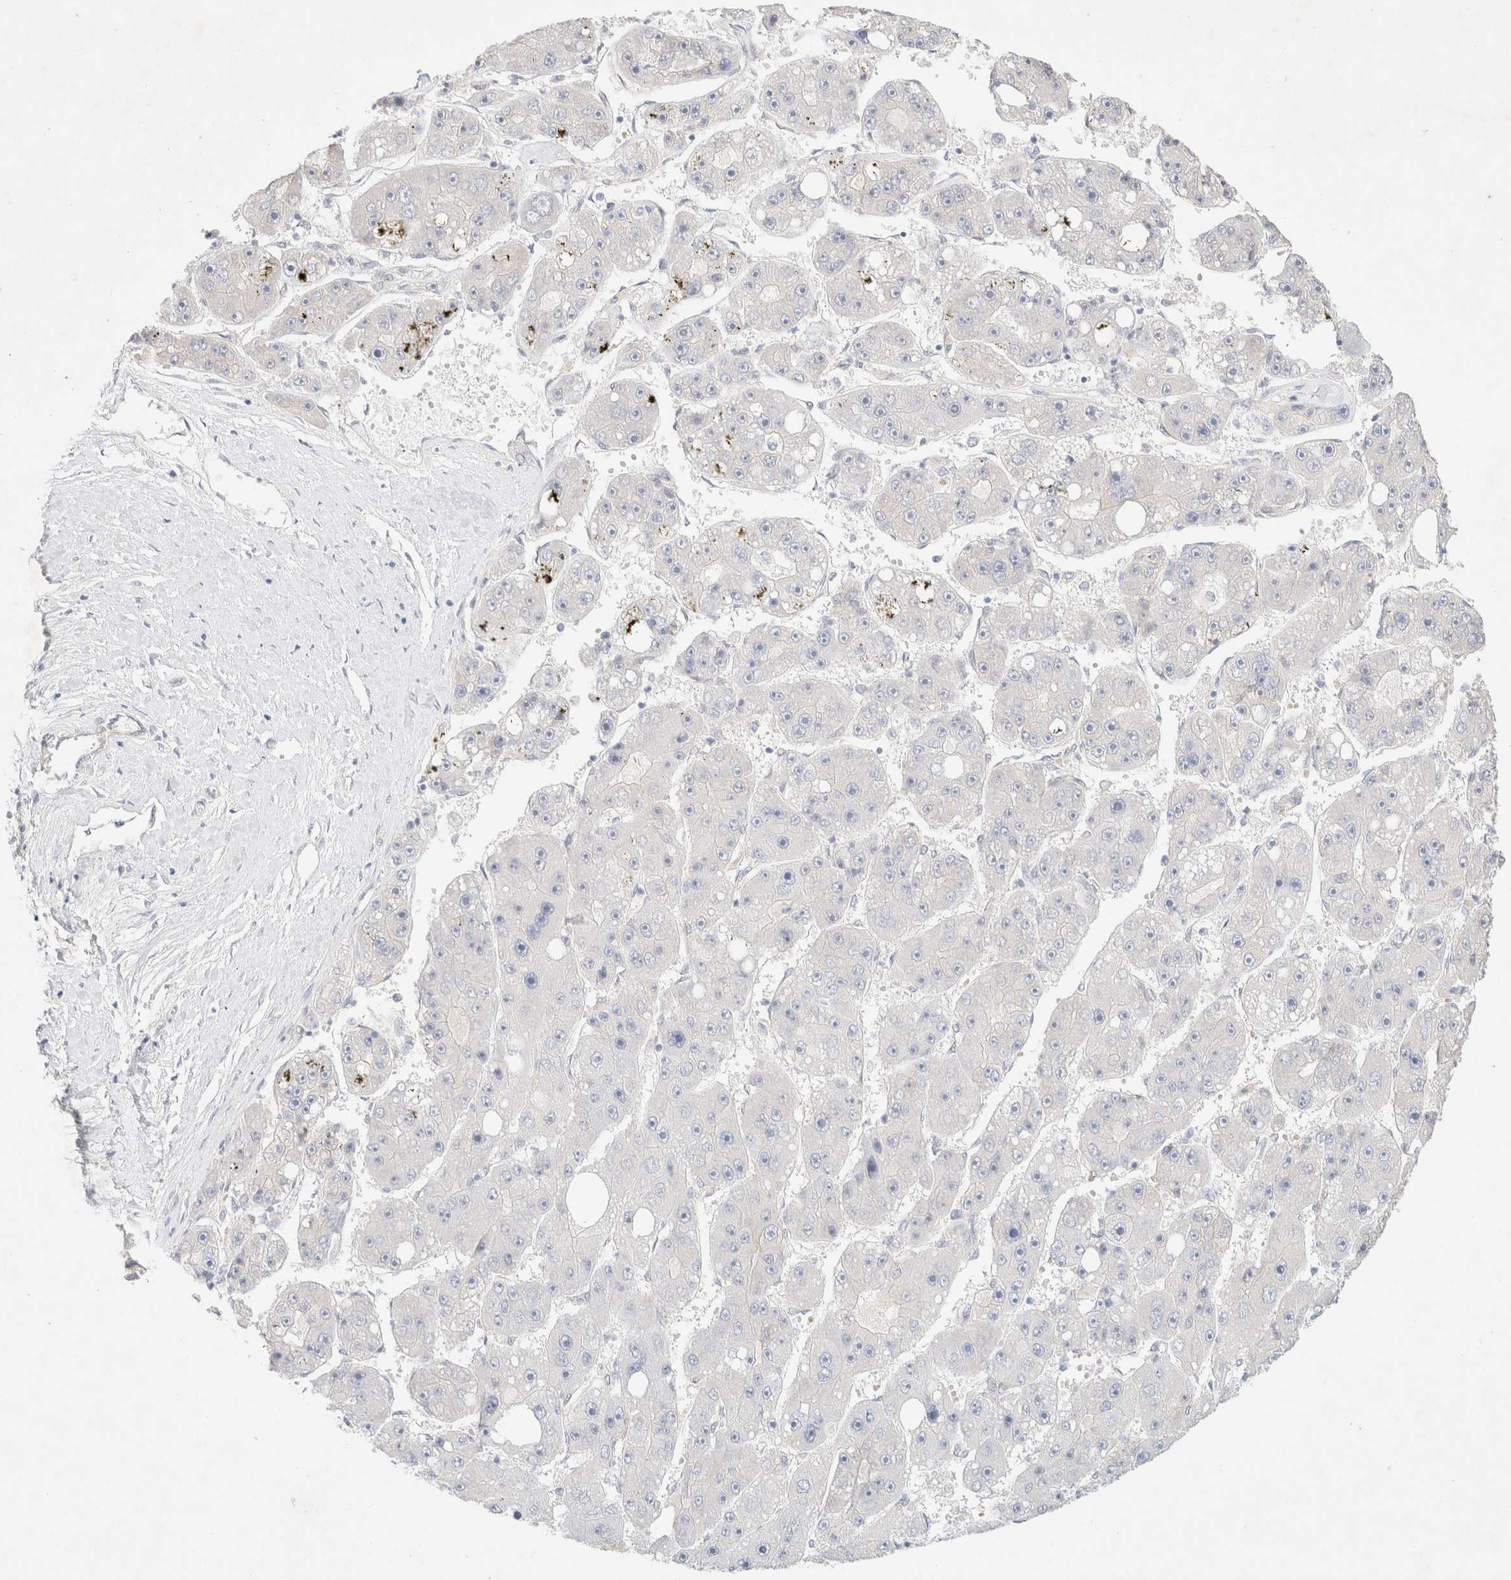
{"staining": {"intensity": "negative", "quantity": "none", "location": "none"}, "tissue": "liver cancer", "cell_type": "Tumor cells", "image_type": "cancer", "snomed": [{"axis": "morphology", "description": "Carcinoma, Hepatocellular, NOS"}, {"axis": "topography", "description": "Liver"}], "caption": "DAB immunohistochemical staining of liver hepatocellular carcinoma displays no significant expression in tumor cells.", "gene": "CSNK1E", "patient": {"sex": "female", "age": 61}}